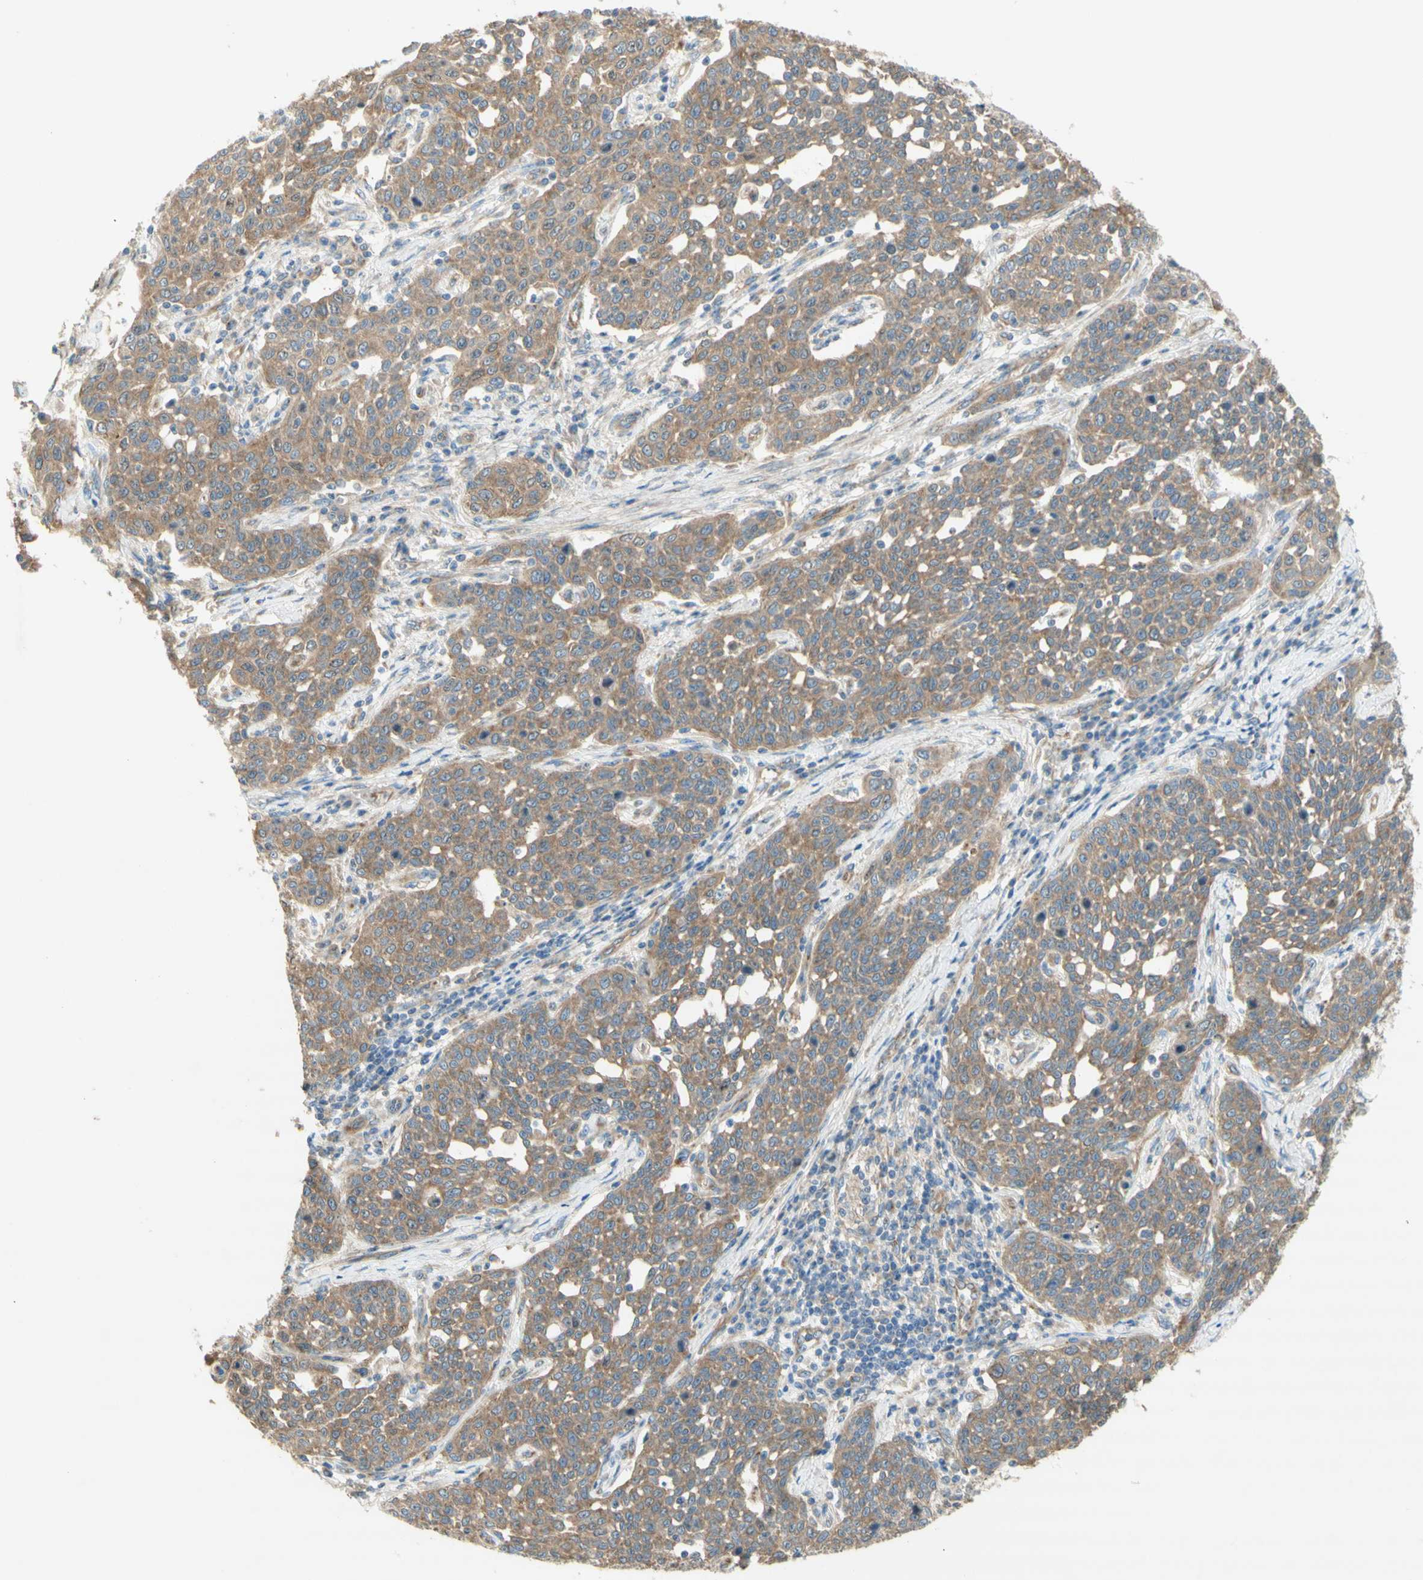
{"staining": {"intensity": "moderate", "quantity": "25%-75%", "location": "cytoplasmic/membranous"}, "tissue": "cervical cancer", "cell_type": "Tumor cells", "image_type": "cancer", "snomed": [{"axis": "morphology", "description": "Squamous cell carcinoma, NOS"}, {"axis": "topography", "description": "Cervix"}], "caption": "Tumor cells exhibit moderate cytoplasmic/membranous expression in about 25%-75% of cells in cervical cancer (squamous cell carcinoma).", "gene": "DYNC1H1", "patient": {"sex": "female", "age": 34}}